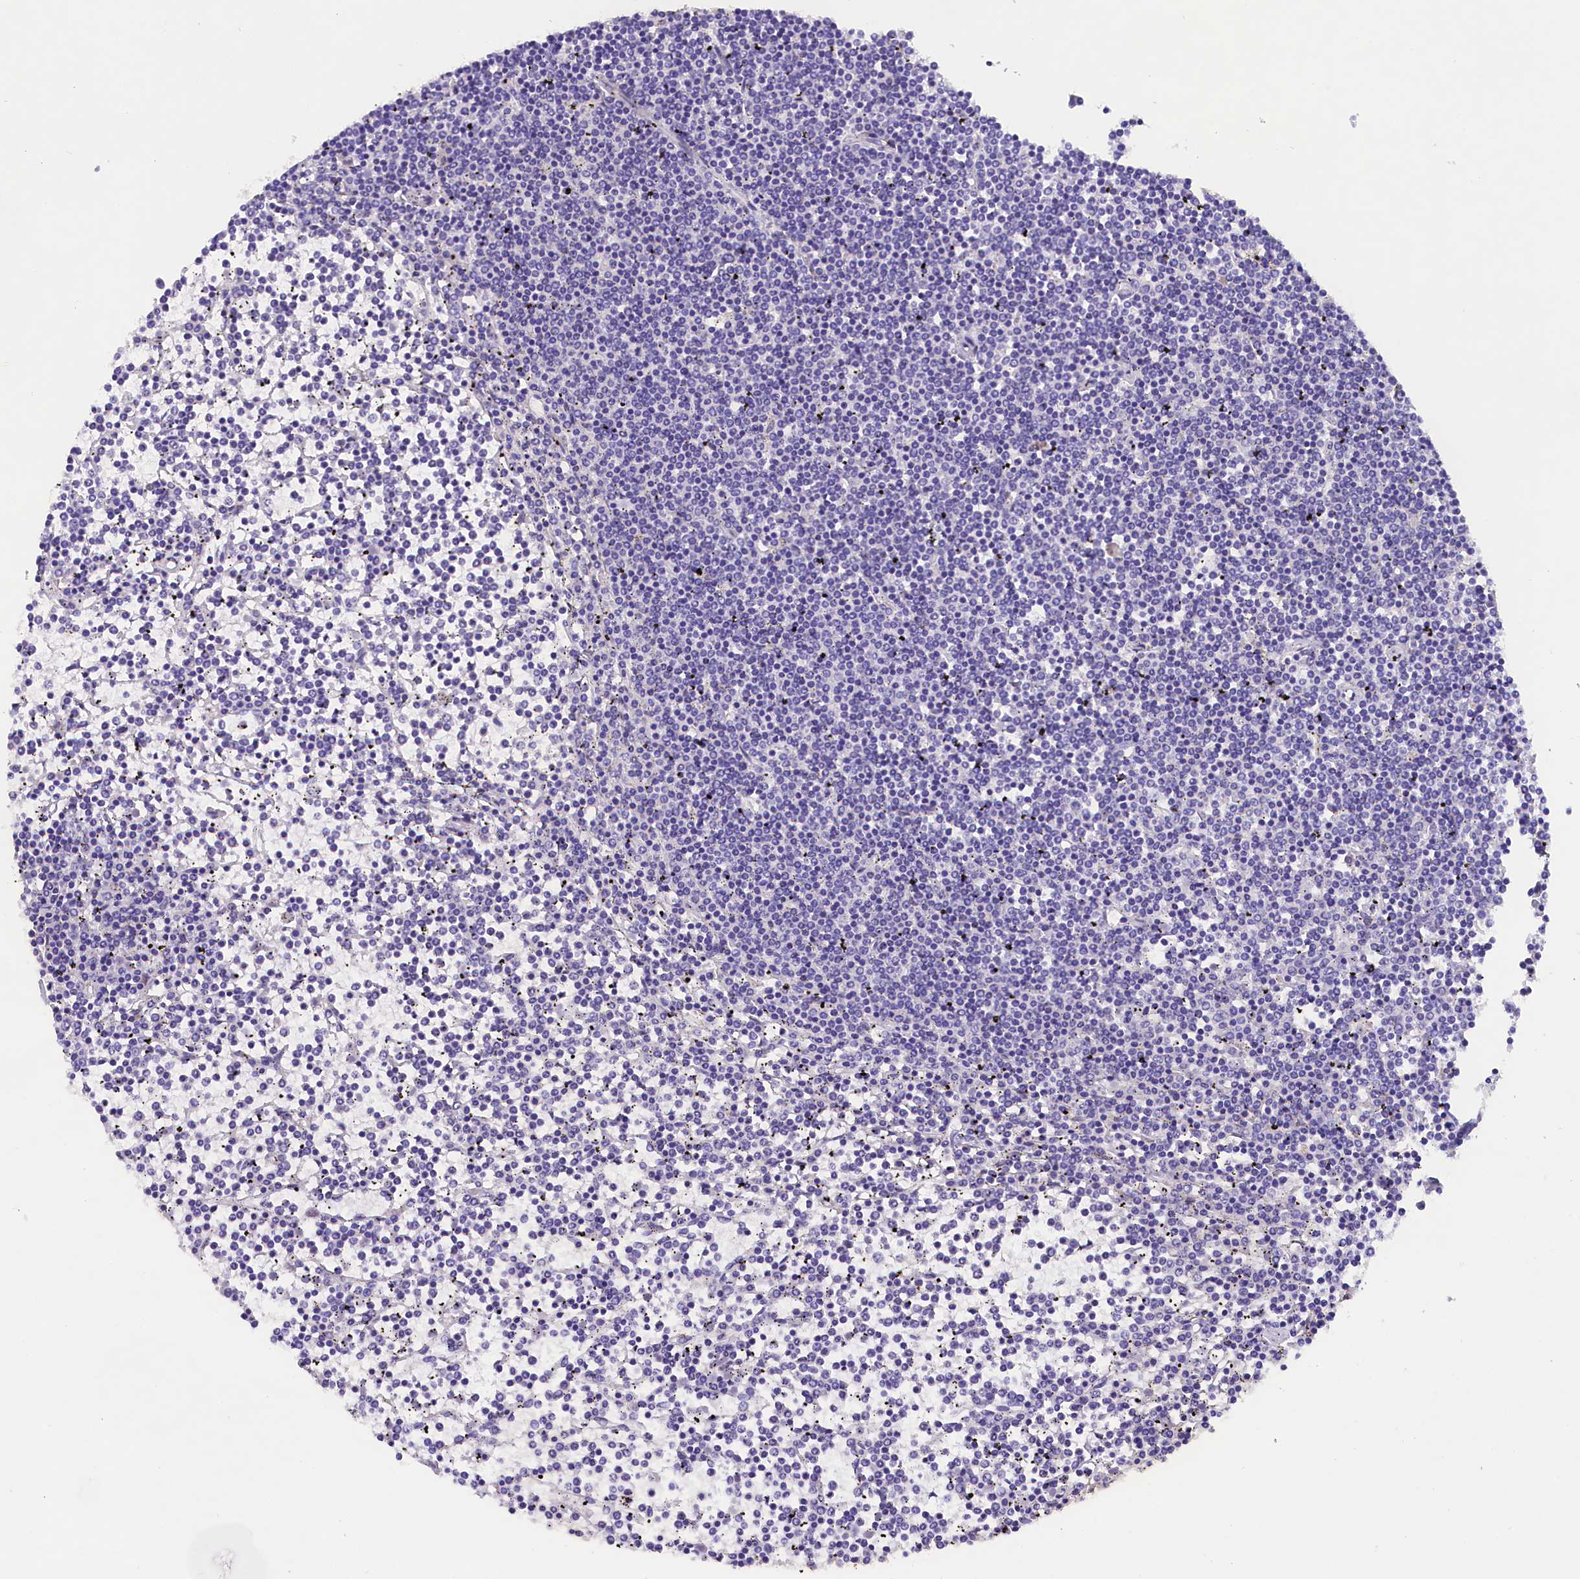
{"staining": {"intensity": "negative", "quantity": "none", "location": "none"}, "tissue": "lymphoma", "cell_type": "Tumor cells", "image_type": "cancer", "snomed": [{"axis": "morphology", "description": "Malignant lymphoma, non-Hodgkin's type, Low grade"}, {"axis": "topography", "description": "Spleen"}], "caption": "Low-grade malignant lymphoma, non-Hodgkin's type was stained to show a protein in brown. There is no significant expression in tumor cells.", "gene": "SOD3", "patient": {"sex": "female", "age": 19}}